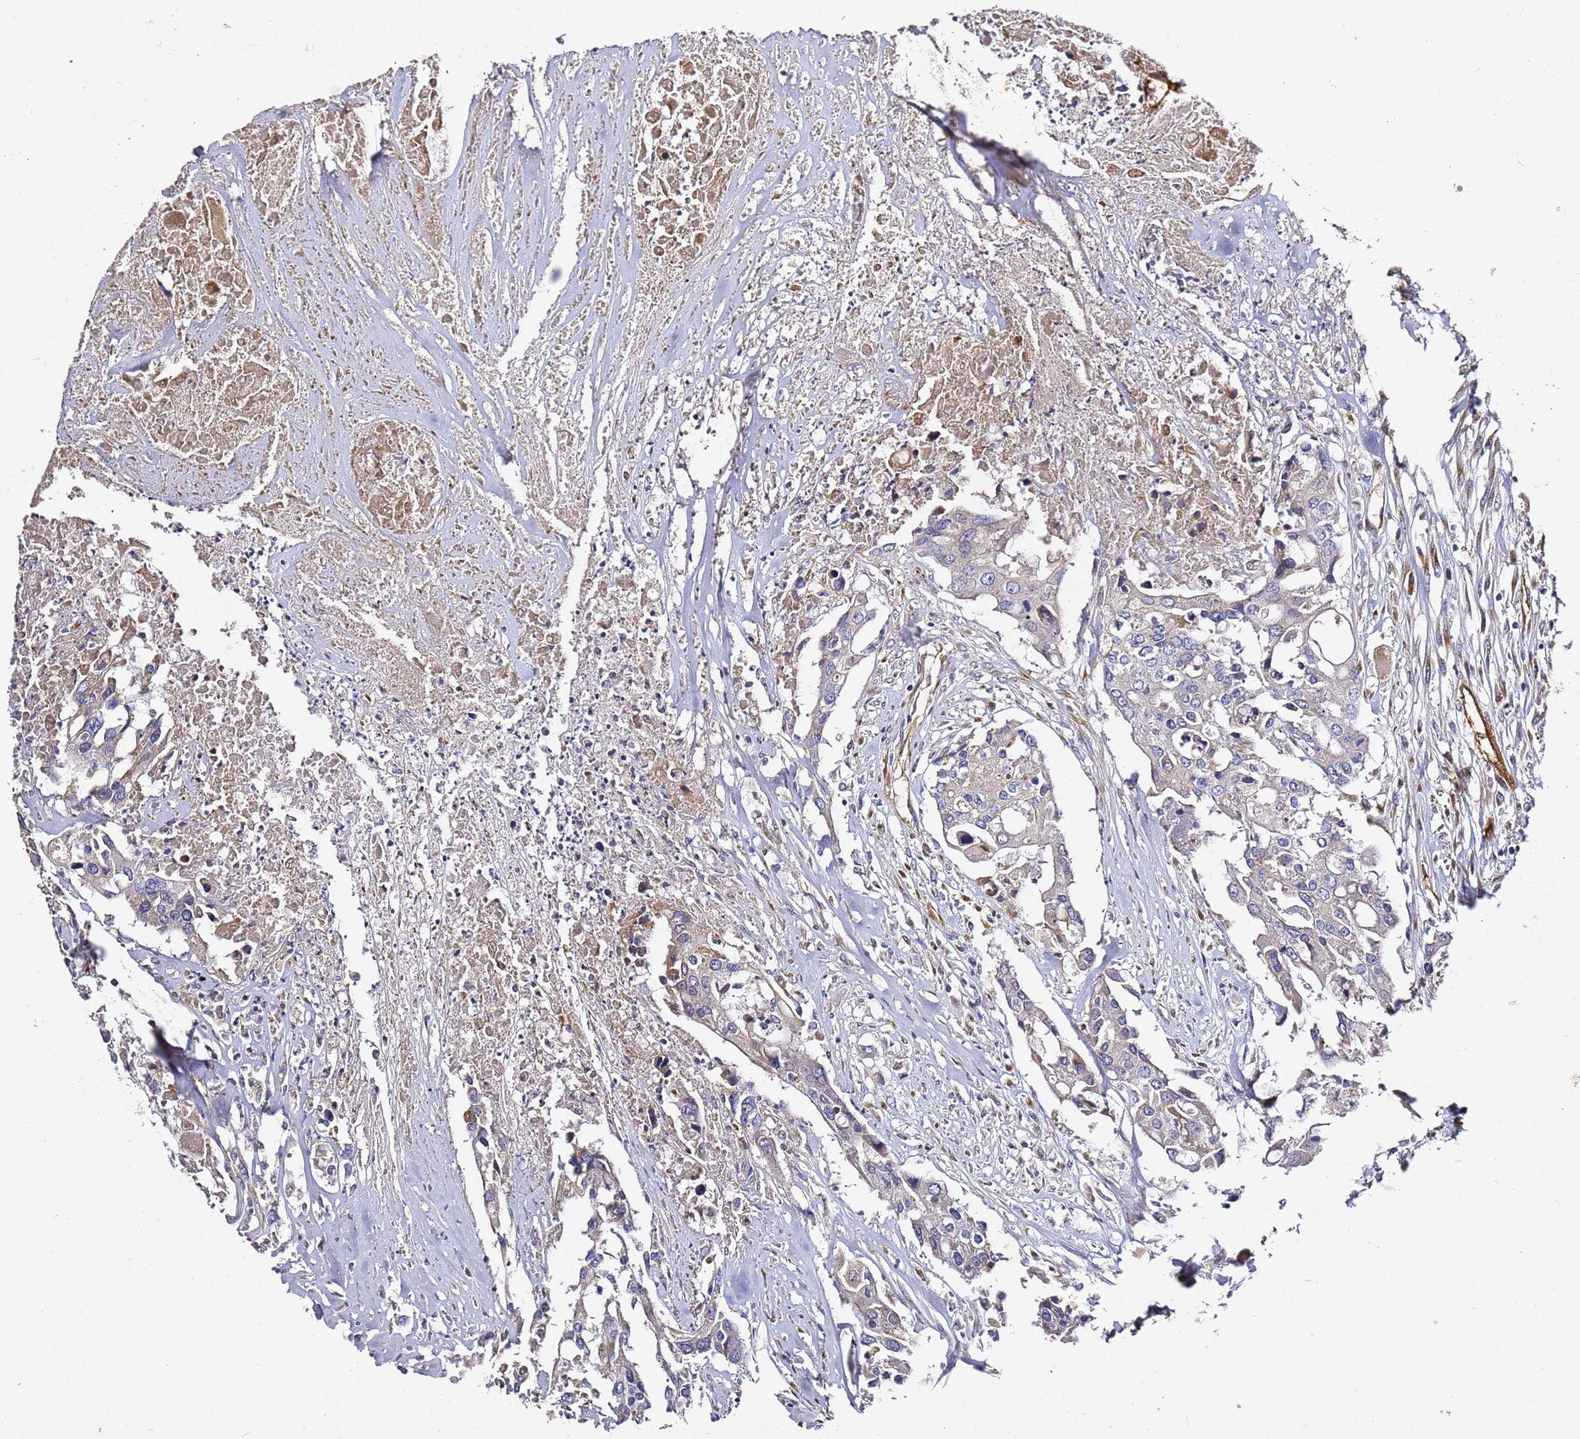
{"staining": {"intensity": "negative", "quantity": "none", "location": "none"}, "tissue": "colorectal cancer", "cell_type": "Tumor cells", "image_type": "cancer", "snomed": [{"axis": "morphology", "description": "Adenocarcinoma, NOS"}, {"axis": "topography", "description": "Colon"}], "caption": "Immunohistochemistry (IHC) image of human adenocarcinoma (colorectal) stained for a protein (brown), which demonstrates no expression in tumor cells.", "gene": "KIF7", "patient": {"sex": "male", "age": 77}}